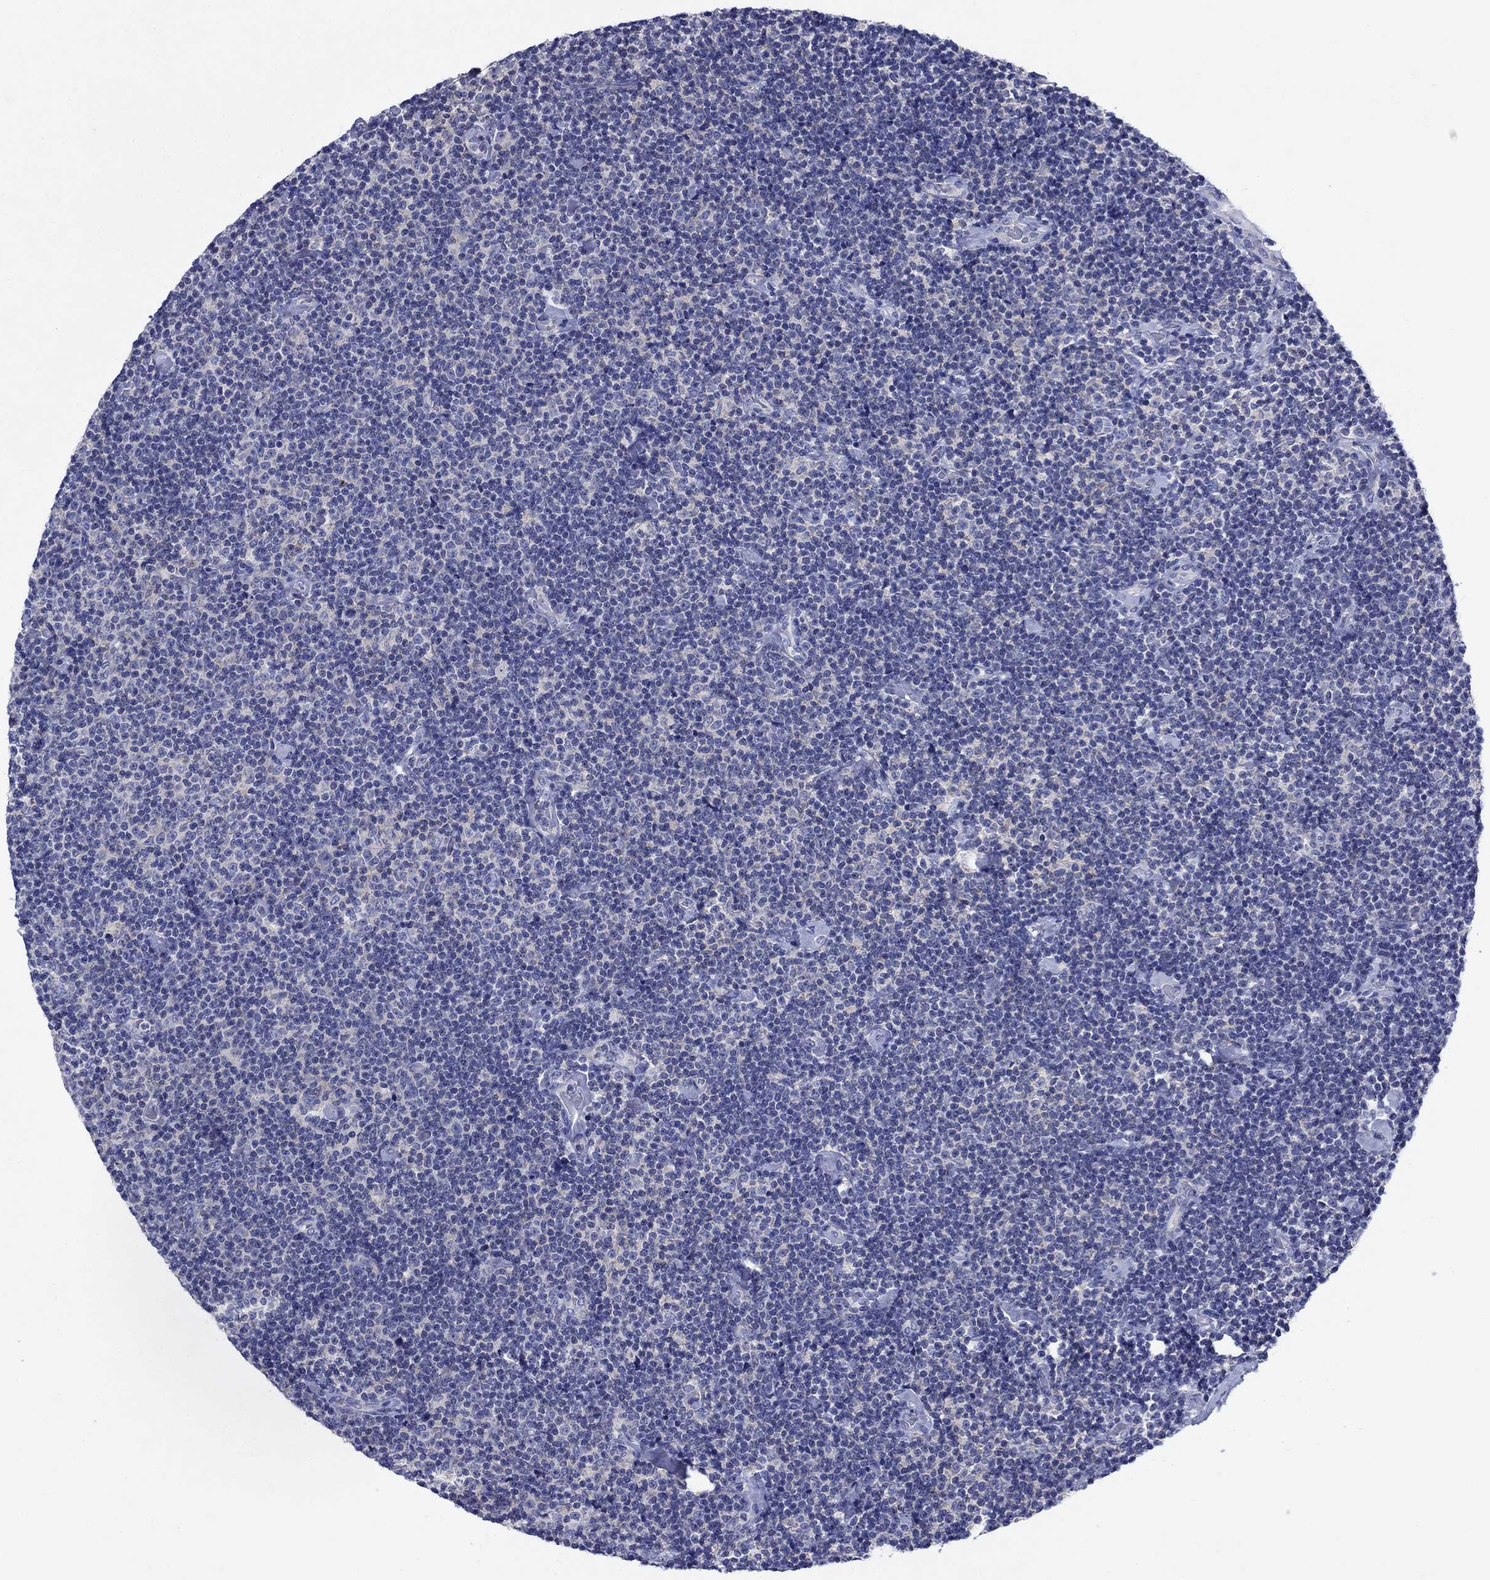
{"staining": {"intensity": "negative", "quantity": "none", "location": "none"}, "tissue": "lymphoma", "cell_type": "Tumor cells", "image_type": "cancer", "snomed": [{"axis": "morphology", "description": "Malignant lymphoma, non-Hodgkin's type, Low grade"}, {"axis": "topography", "description": "Lymph node"}], "caption": "Tumor cells show no significant protein staining in malignant lymphoma, non-Hodgkin's type (low-grade).", "gene": "SULT2B1", "patient": {"sex": "male", "age": 81}}